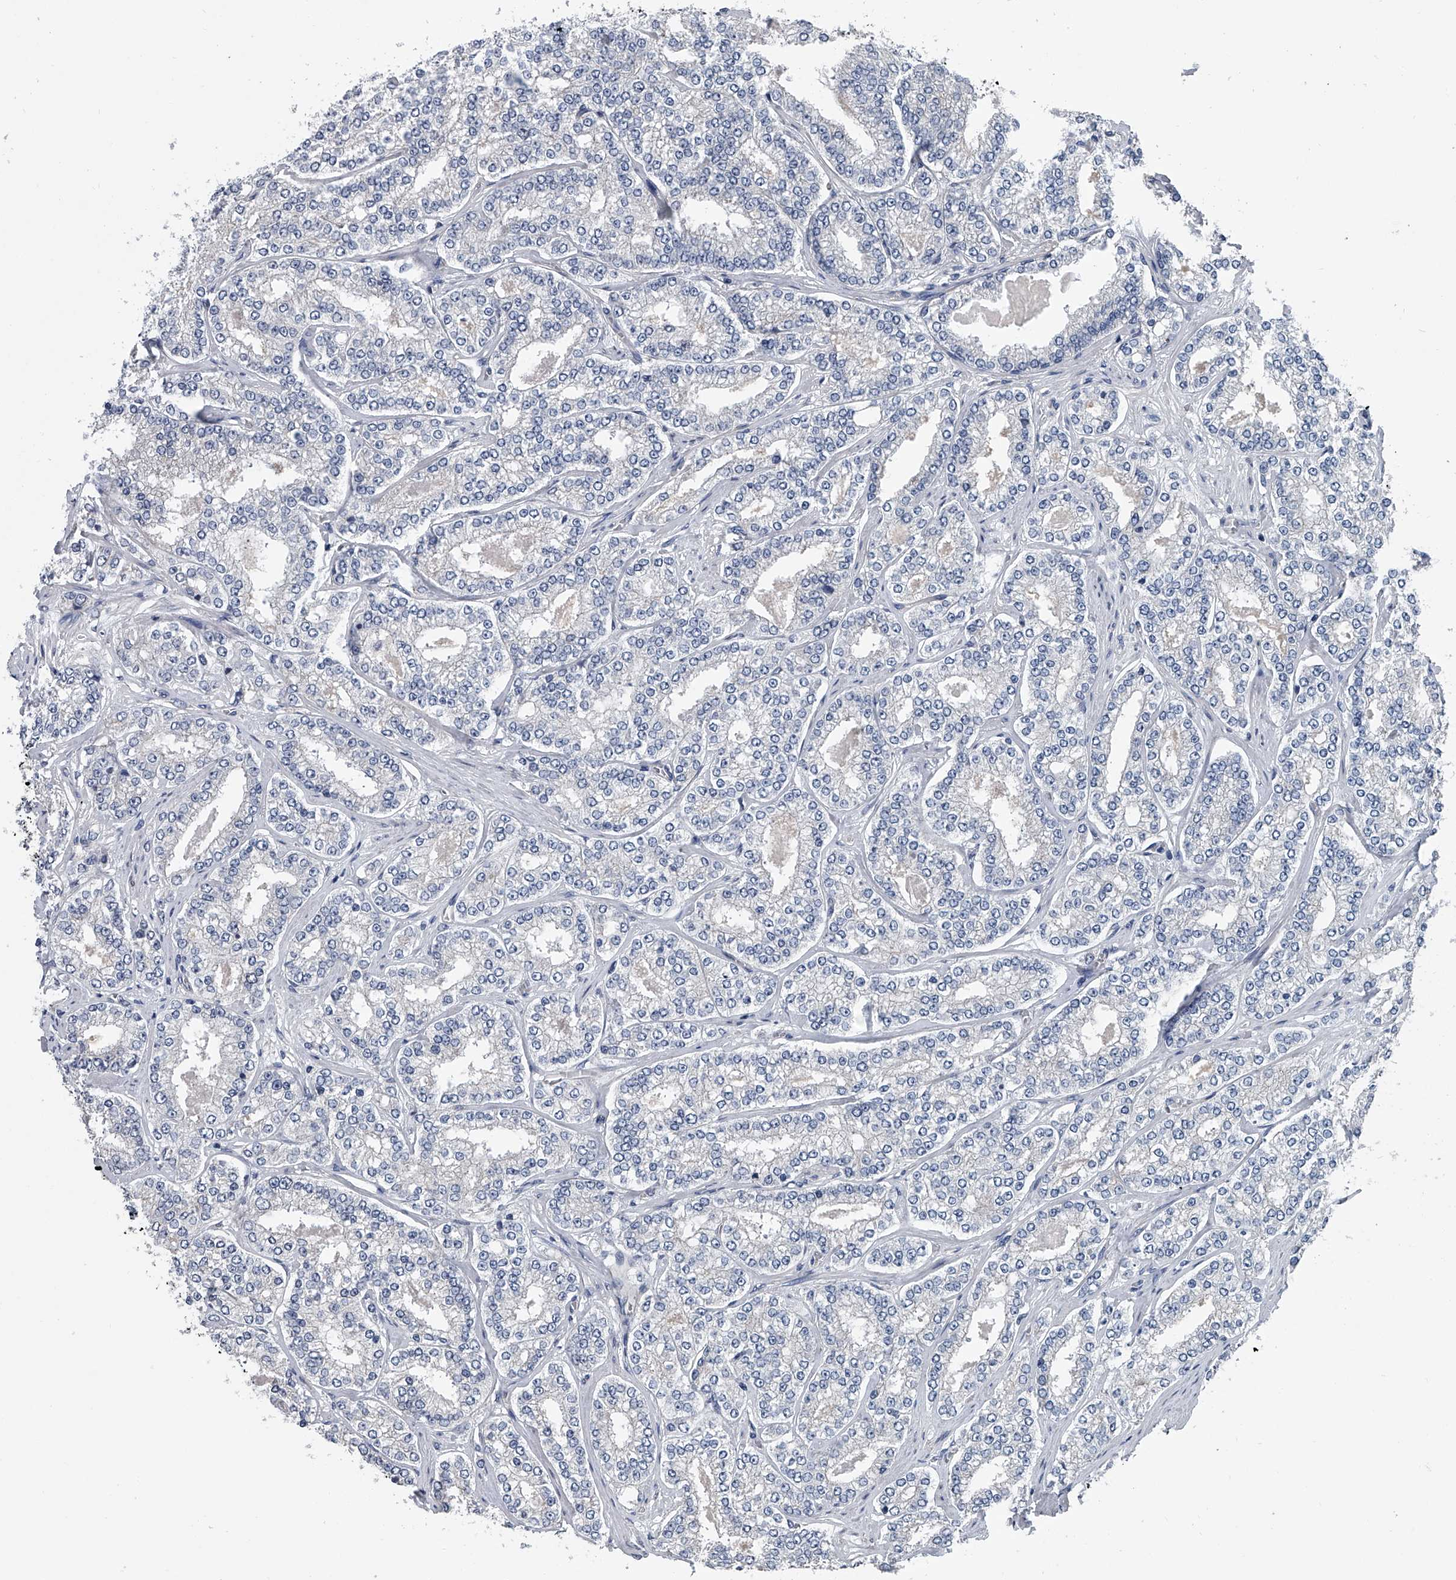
{"staining": {"intensity": "negative", "quantity": "none", "location": "none"}, "tissue": "prostate cancer", "cell_type": "Tumor cells", "image_type": "cancer", "snomed": [{"axis": "morphology", "description": "Normal tissue, NOS"}, {"axis": "morphology", "description": "Adenocarcinoma, High grade"}, {"axis": "topography", "description": "Prostate"}], "caption": "The photomicrograph demonstrates no staining of tumor cells in prostate cancer. The staining is performed using DAB brown chromogen with nuclei counter-stained in using hematoxylin.", "gene": "ABCG1", "patient": {"sex": "male", "age": 83}}